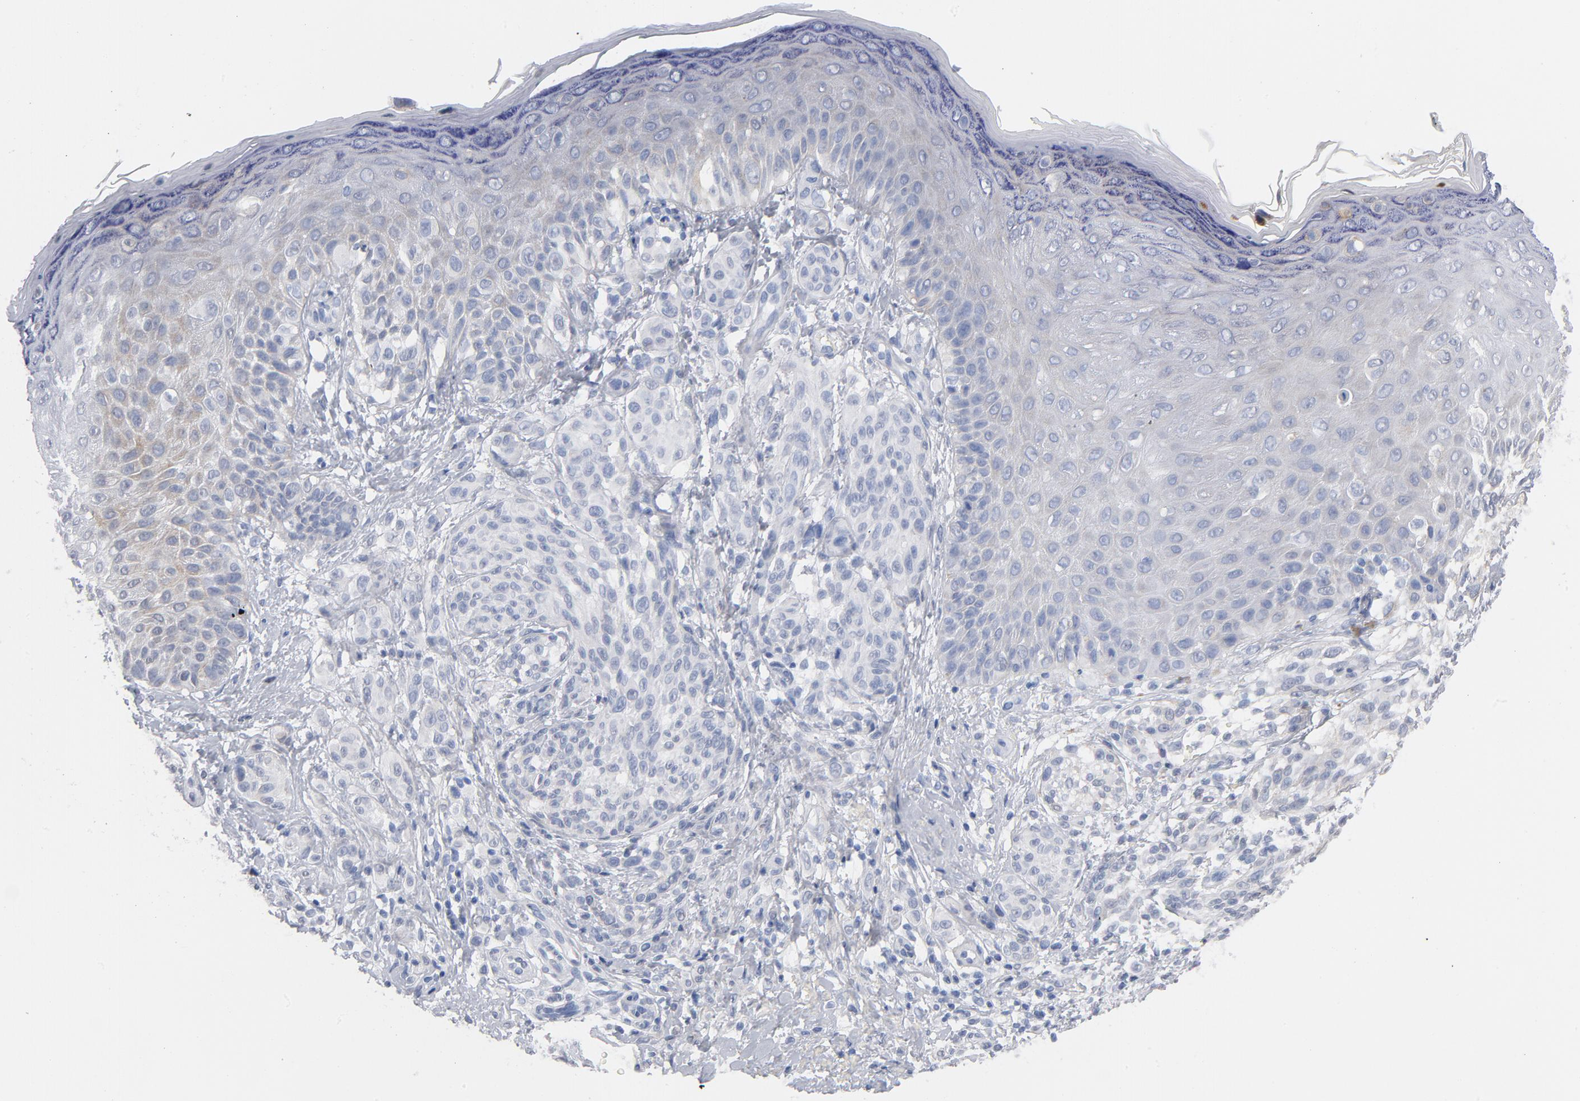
{"staining": {"intensity": "negative", "quantity": "none", "location": "none"}, "tissue": "melanoma", "cell_type": "Tumor cells", "image_type": "cancer", "snomed": [{"axis": "morphology", "description": "Malignant melanoma, NOS"}, {"axis": "topography", "description": "Skin"}], "caption": "The histopathology image displays no significant expression in tumor cells of malignant melanoma.", "gene": "BAP1", "patient": {"sex": "male", "age": 57}}